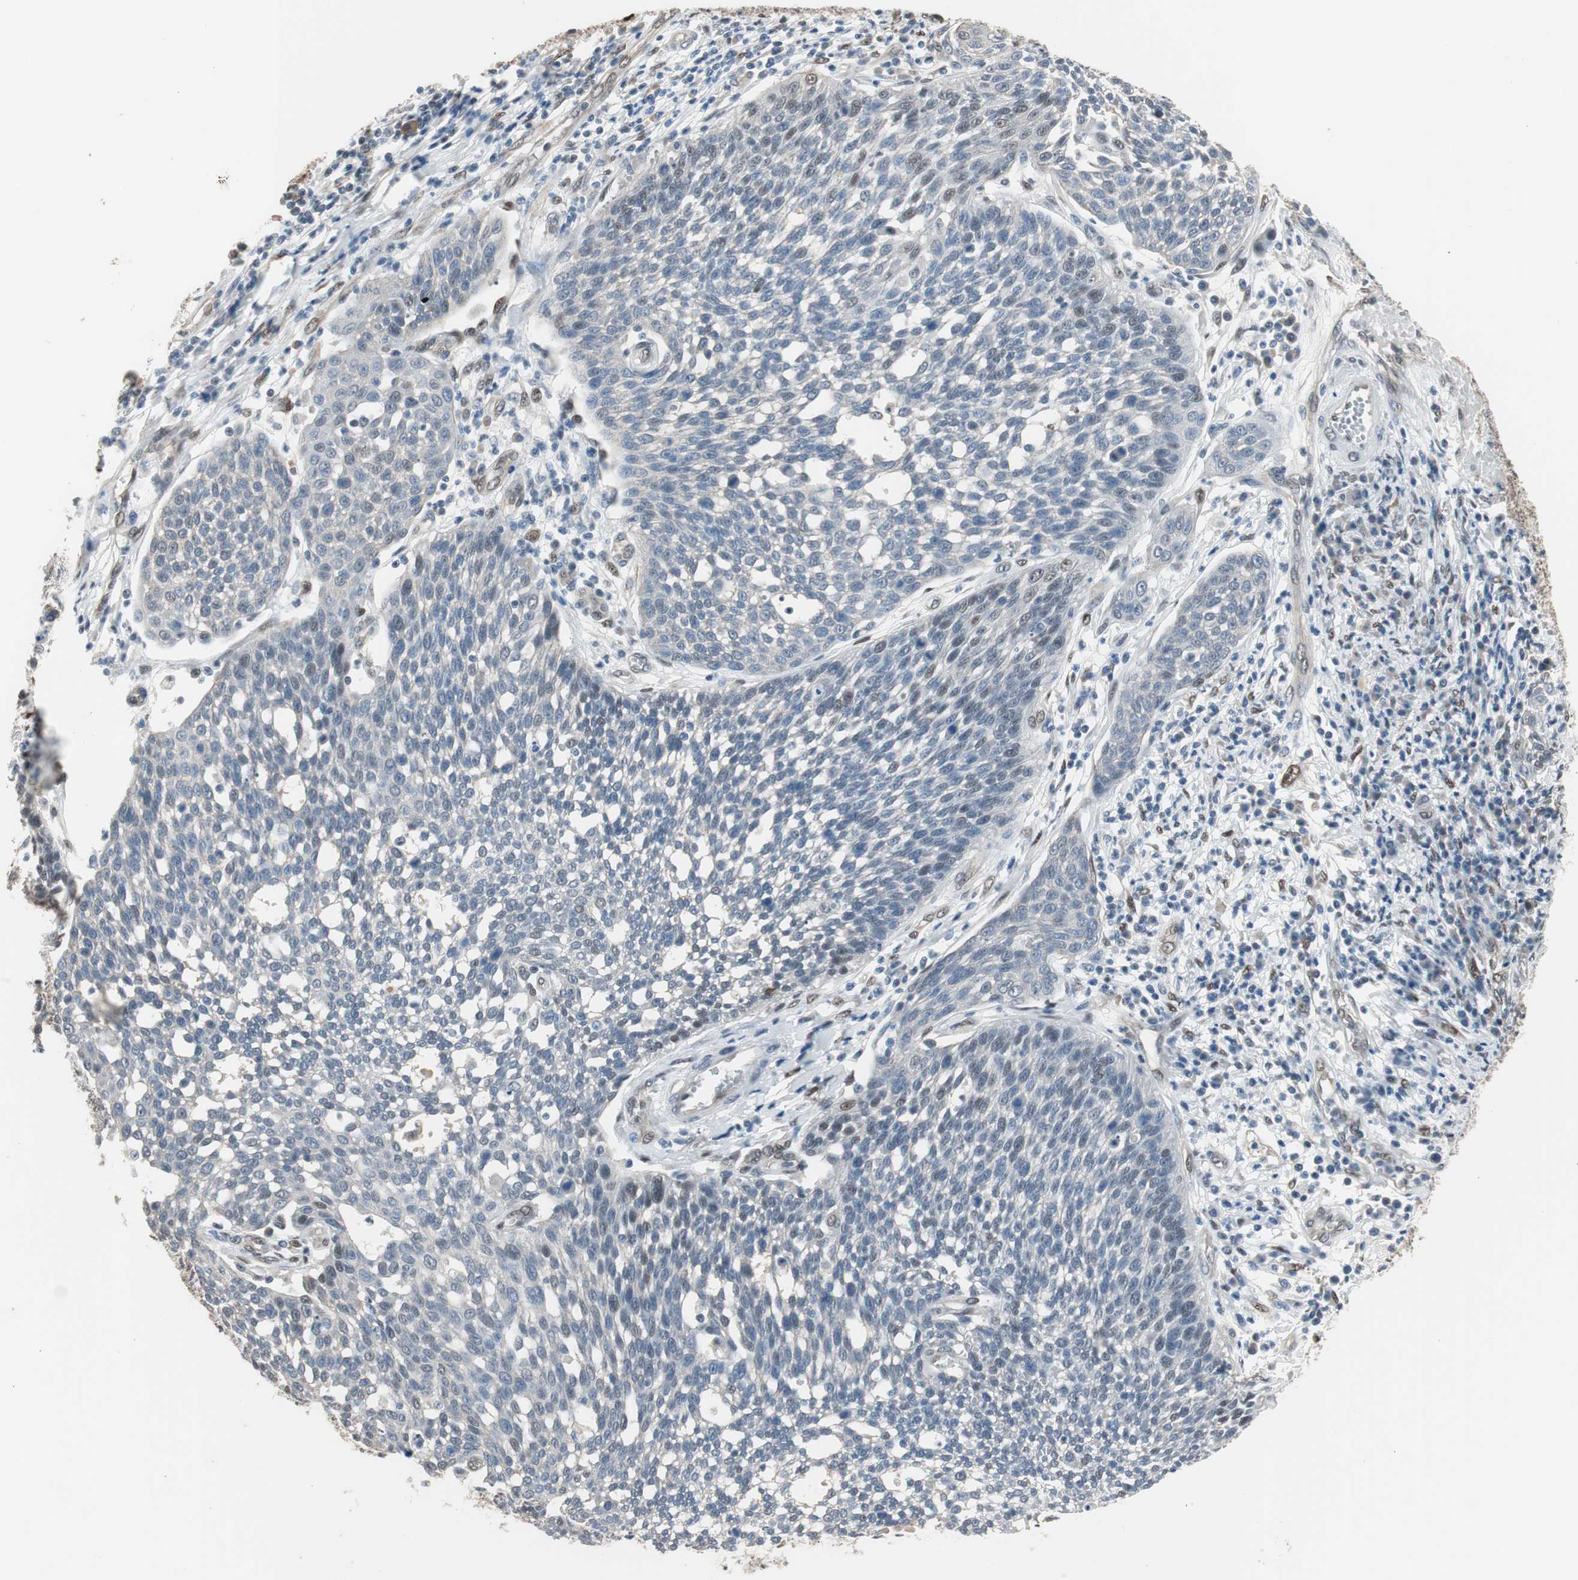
{"staining": {"intensity": "negative", "quantity": "none", "location": "none"}, "tissue": "cervical cancer", "cell_type": "Tumor cells", "image_type": "cancer", "snomed": [{"axis": "morphology", "description": "Squamous cell carcinoma, NOS"}, {"axis": "topography", "description": "Cervix"}], "caption": "This image is of squamous cell carcinoma (cervical) stained with IHC to label a protein in brown with the nuclei are counter-stained blue. There is no positivity in tumor cells.", "gene": "PML", "patient": {"sex": "female", "age": 34}}